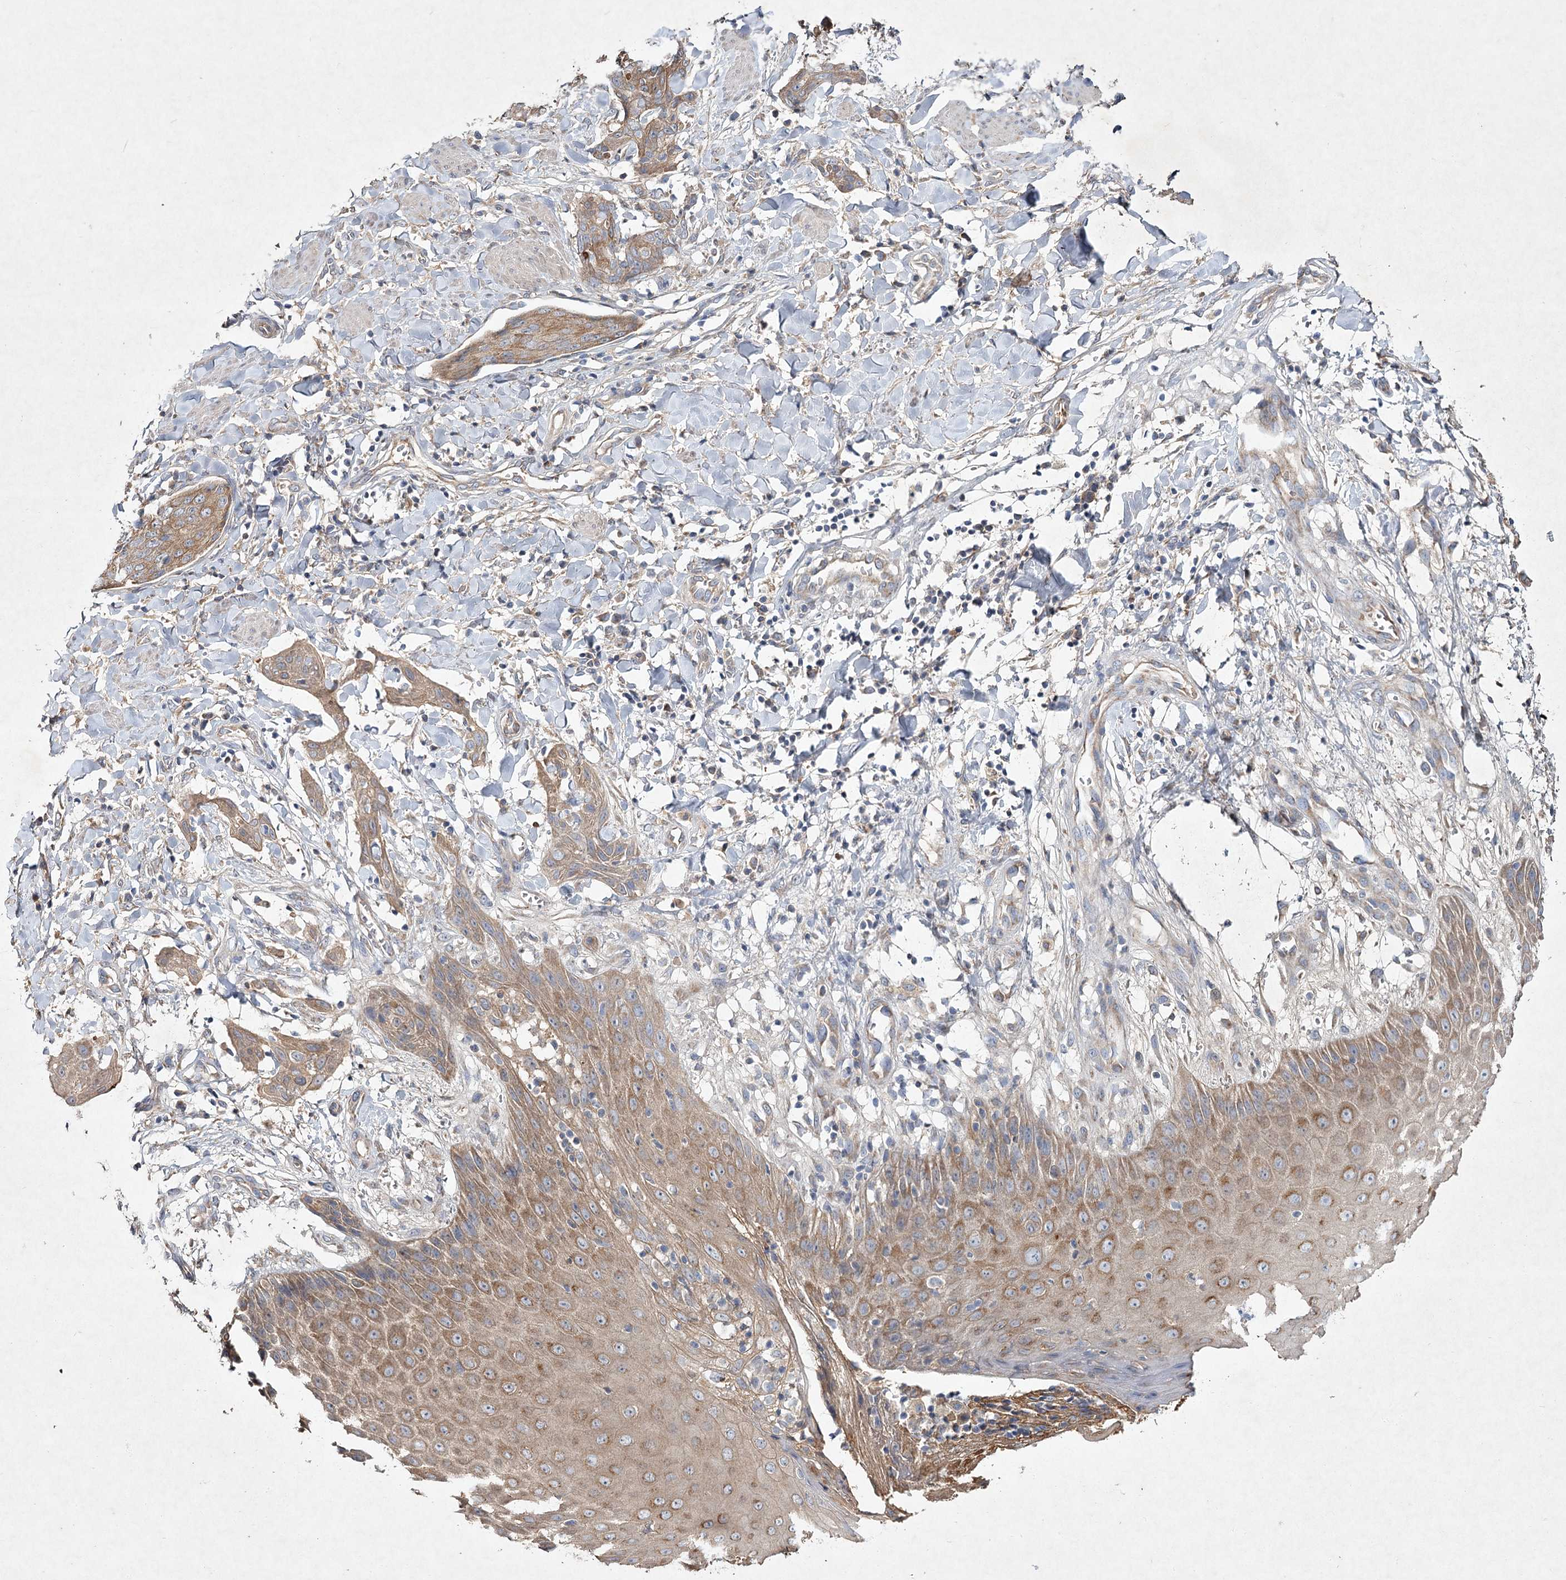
{"staining": {"intensity": "moderate", "quantity": ">75%", "location": "cytoplasmic/membranous"}, "tissue": "skin cancer", "cell_type": "Tumor cells", "image_type": "cancer", "snomed": [{"axis": "morphology", "description": "Squamous cell carcinoma, NOS"}, {"axis": "topography", "description": "Skin"}, {"axis": "topography", "description": "Vulva"}], "caption": "Protein positivity by immunohistochemistry (IHC) demonstrates moderate cytoplasmic/membranous staining in about >75% of tumor cells in skin squamous cell carcinoma.", "gene": "MFN1", "patient": {"sex": "female", "age": 85}}